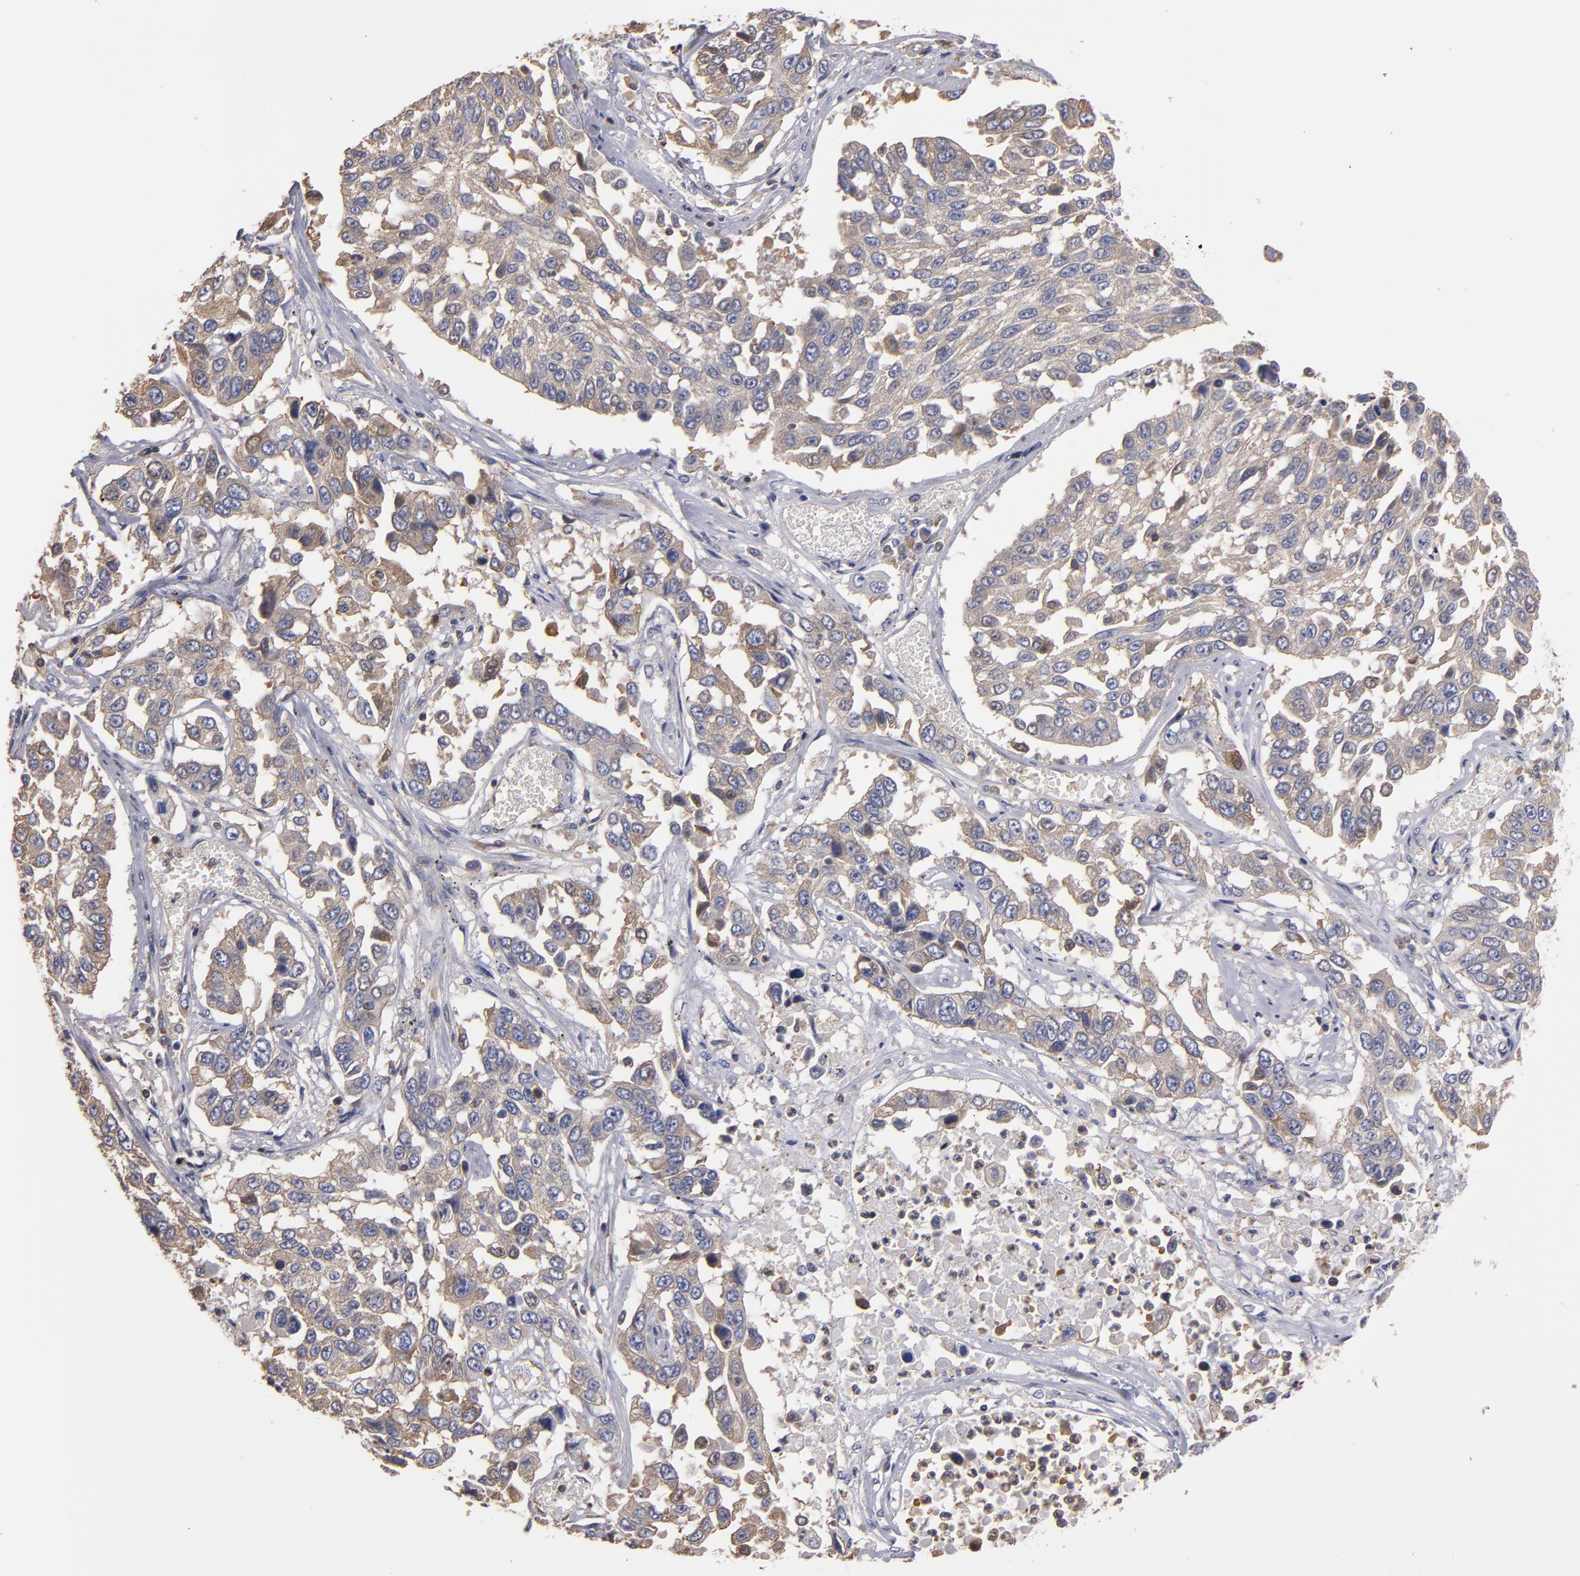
{"staining": {"intensity": "weak", "quantity": "25%-75%", "location": "cytoplasmic/membranous"}, "tissue": "lung cancer", "cell_type": "Tumor cells", "image_type": "cancer", "snomed": [{"axis": "morphology", "description": "Squamous cell carcinoma, NOS"}, {"axis": "topography", "description": "Lung"}], "caption": "An image of human lung cancer stained for a protein displays weak cytoplasmic/membranous brown staining in tumor cells.", "gene": "ESYT2", "patient": {"sex": "male", "age": 71}}